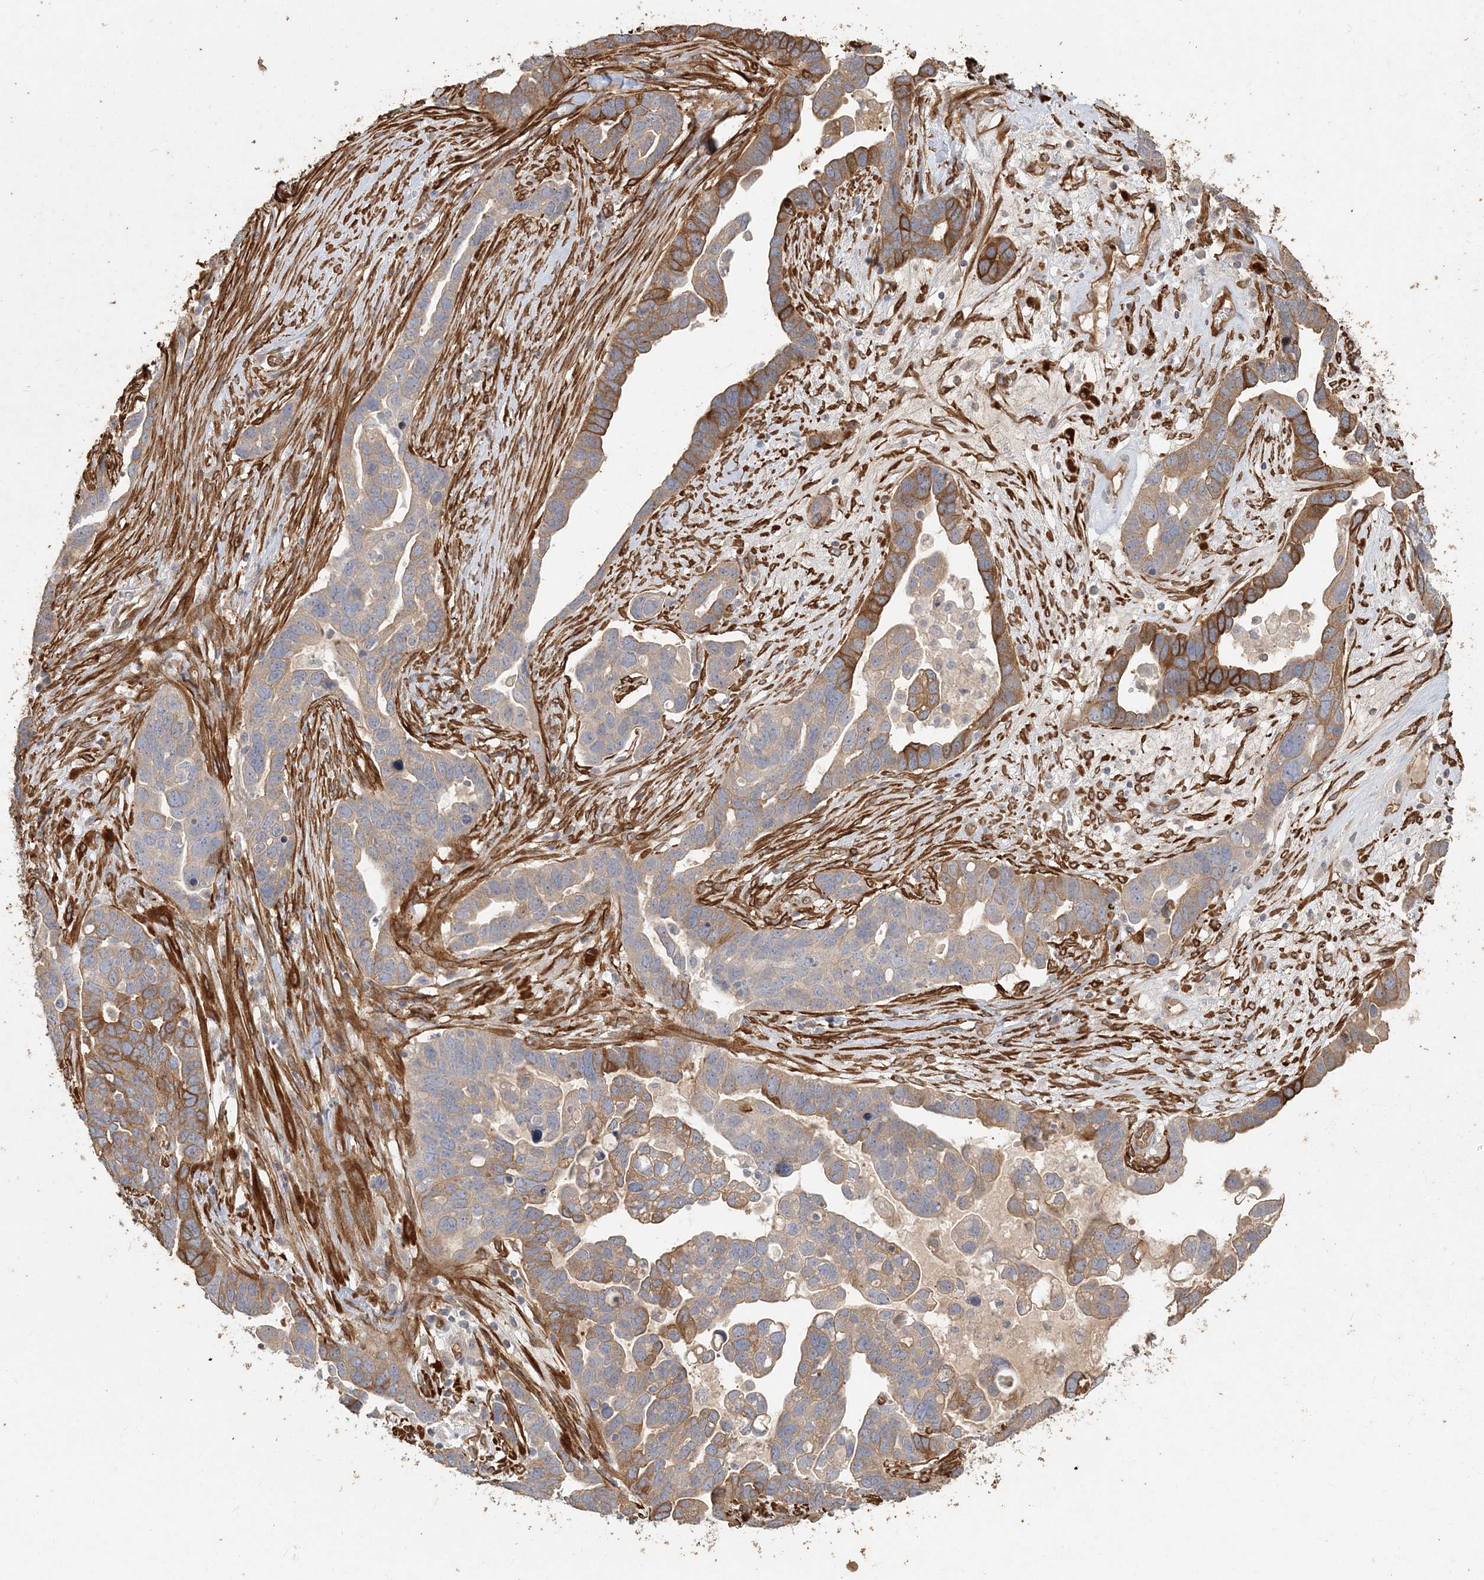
{"staining": {"intensity": "moderate", "quantity": "25%-75%", "location": "cytoplasmic/membranous"}, "tissue": "ovarian cancer", "cell_type": "Tumor cells", "image_type": "cancer", "snomed": [{"axis": "morphology", "description": "Cystadenocarcinoma, serous, NOS"}, {"axis": "topography", "description": "Ovary"}], "caption": "Ovarian cancer (serous cystadenocarcinoma) stained for a protein (brown) exhibits moderate cytoplasmic/membranous positive positivity in approximately 25%-75% of tumor cells.", "gene": "RNF145", "patient": {"sex": "female", "age": 54}}